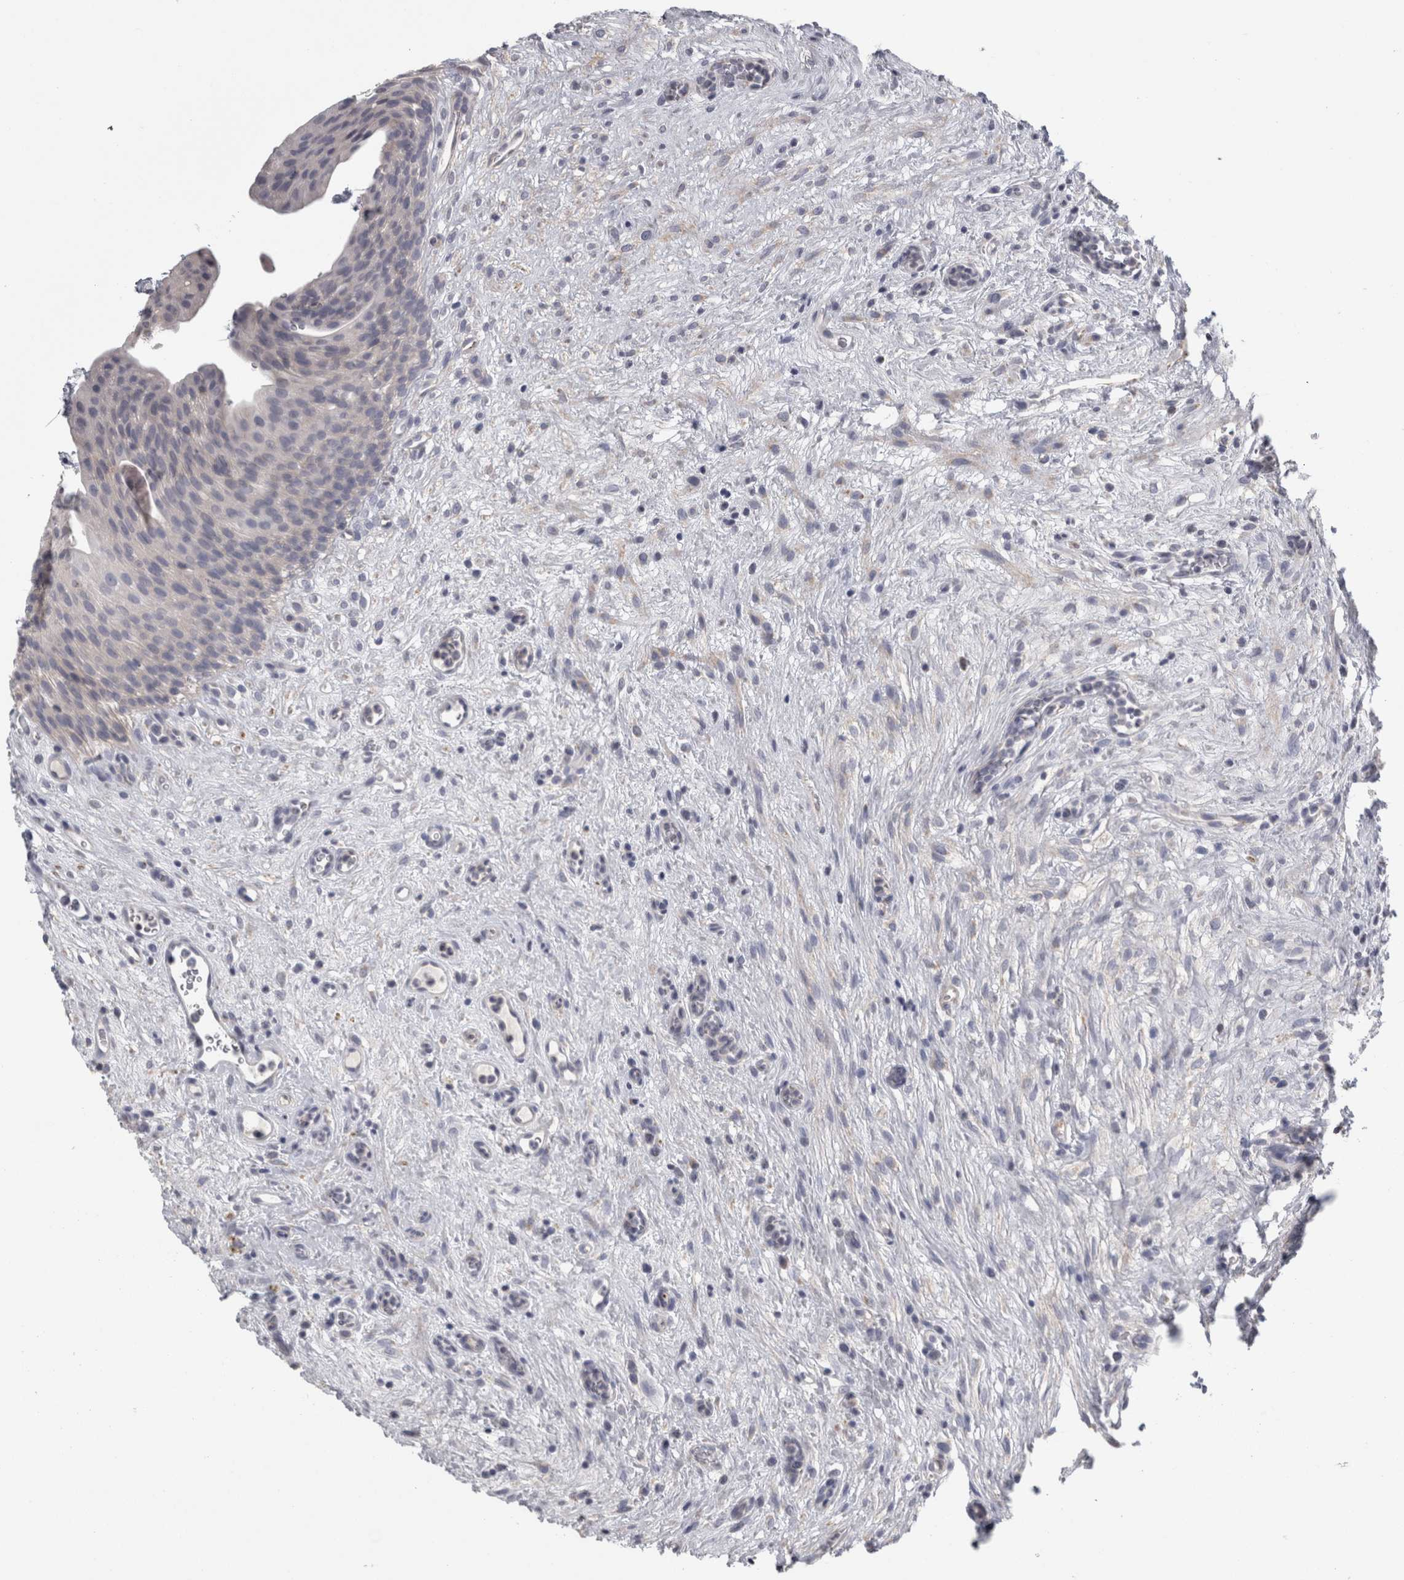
{"staining": {"intensity": "negative", "quantity": "none", "location": "none"}, "tissue": "urothelial cancer", "cell_type": "Tumor cells", "image_type": "cancer", "snomed": [{"axis": "morphology", "description": "Normal tissue, NOS"}, {"axis": "morphology", "description": "Urothelial carcinoma, Low grade"}, {"axis": "topography", "description": "Smooth muscle"}, {"axis": "topography", "description": "Urinary bladder"}], "caption": "Protein analysis of urothelial cancer reveals no significant positivity in tumor cells. The staining was performed using DAB to visualize the protein expression in brown, while the nuclei were stained in blue with hematoxylin (Magnification: 20x).", "gene": "TCAP", "patient": {"sex": "male", "age": 60}}